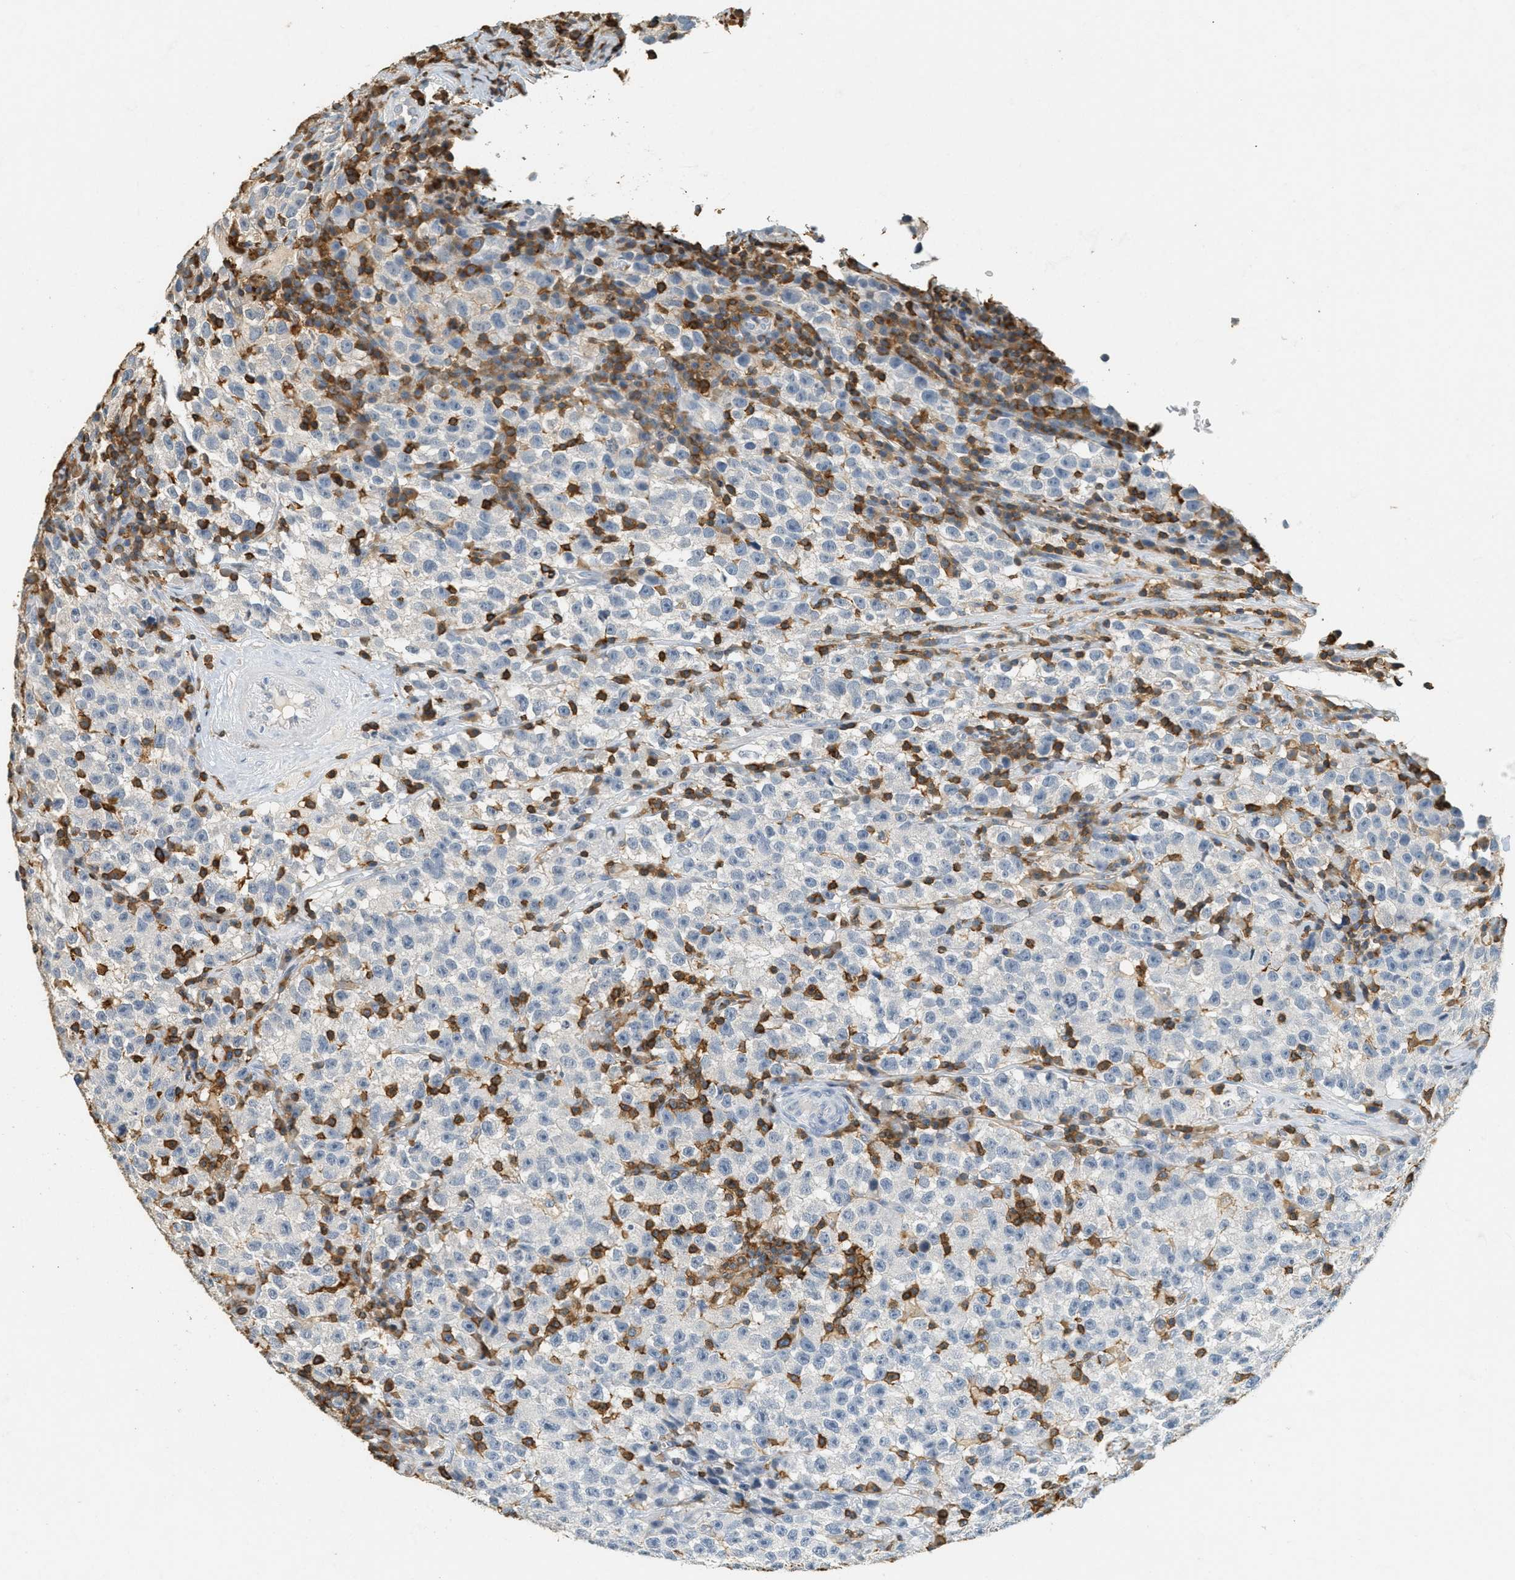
{"staining": {"intensity": "negative", "quantity": "none", "location": "none"}, "tissue": "testis cancer", "cell_type": "Tumor cells", "image_type": "cancer", "snomed": [{"axis": "morphology", "description": "Seminoma, NOS"}, {"axis": "topography", "description": "Testis"}], "caption": "This is an immunohistochemistry (IHC) photomicrograph of testis cancer. There is no staining in tumor cells.", "gene": "LSP1", "patient": {"sex": "male", "age": 22}}